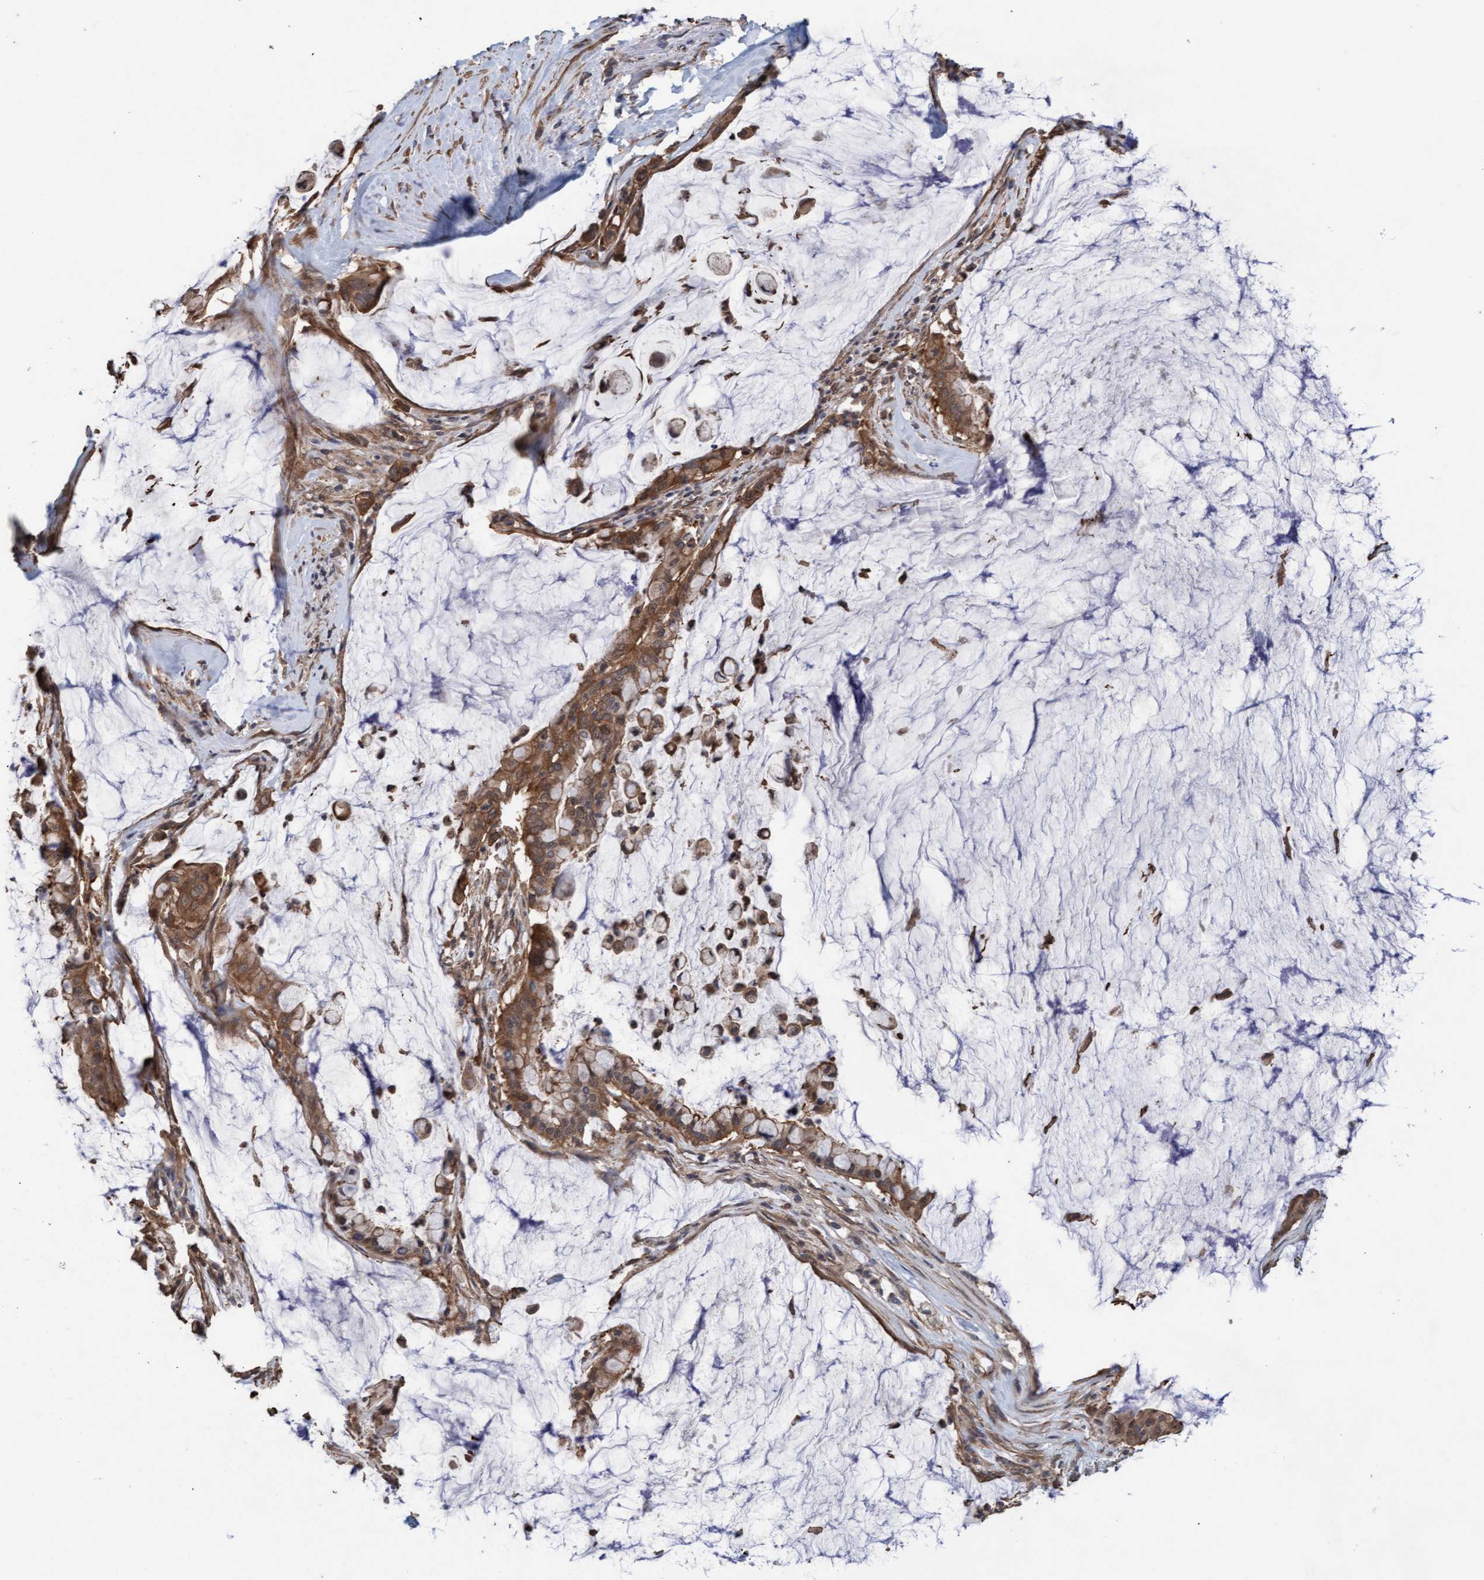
{"staining": {"intensity": "moderate", "quantity": ">75%", "location": "cytoplasmic/membranous"}, "tissue": "pancreatic cancer", "cell_type": "Tumor cells", "image_type": "cancer", "snomed": [{"axis": "morphology", "description": "Adenocarcinoma, NOS"}, {"axis": "topography", "description": "Pancreas"}], "caption": "The image reveals staining of pancreatic adenocarcinoma, revealing moderate cytoplasmic/membranous protein positivity (brown color) within tumor cells.", "gene": "FXR2", "patient": {"sex": "male", "age": 41}}